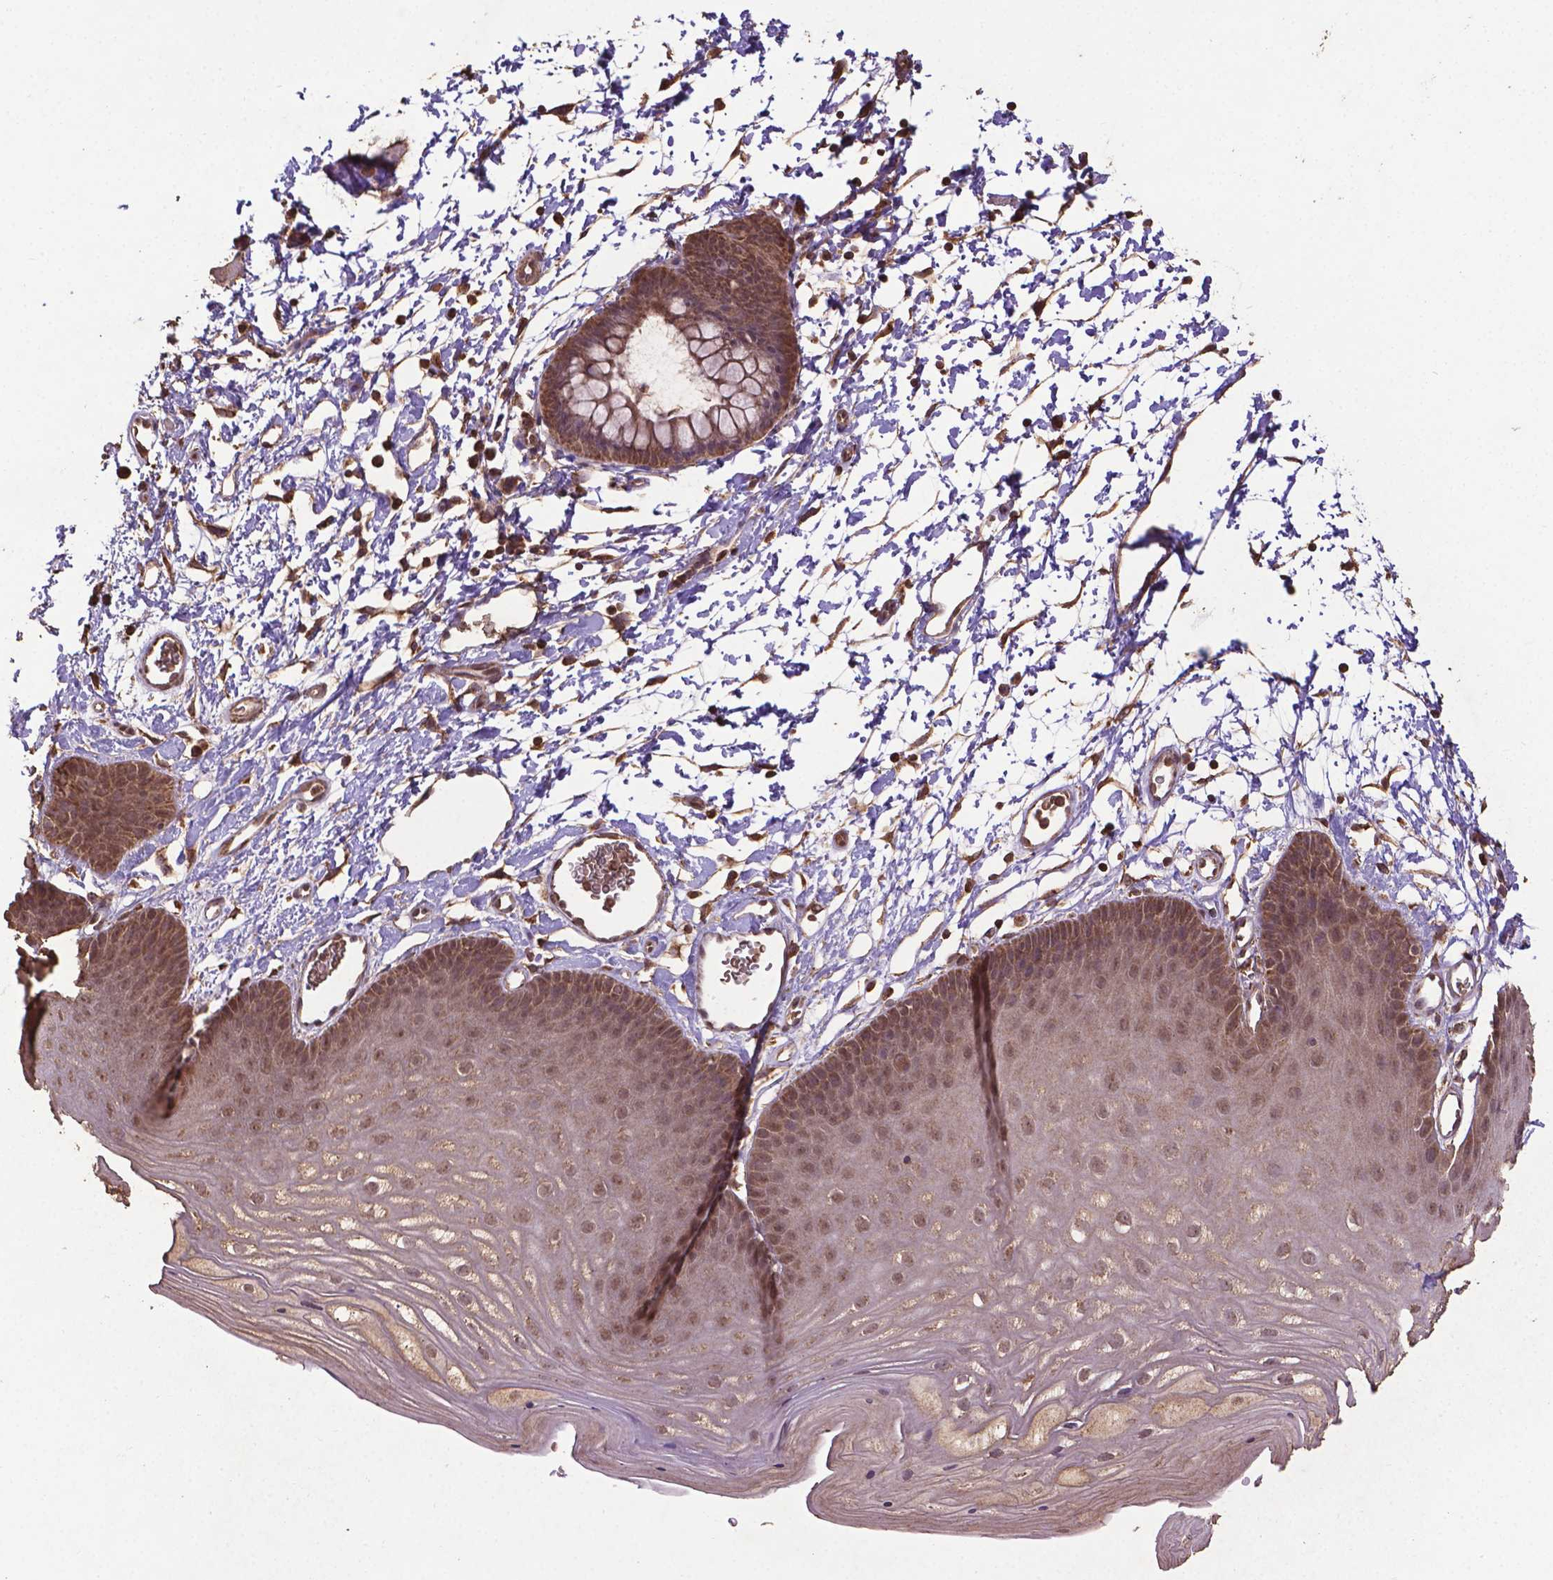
{"staining": {"intensity": "moderate", "quantity": ">75%", "location": "cytoplasmic/membranous,nuclear"}, "tissue": "skin", "cell_type": "Epidermal cells", "image_type": "normal", "snomed": [{"axis": "morphology", "description": "Normal tissue, NOS"}, {"axis": "topography", "description": "Anal"}], "caption": "Moderate cytoplasmic/membranous,nuclear protein expression is present in about >75% of epidermal cells in skin.", "gene": "DCAF1", "patient": {"sex": "male", "age": 53}}